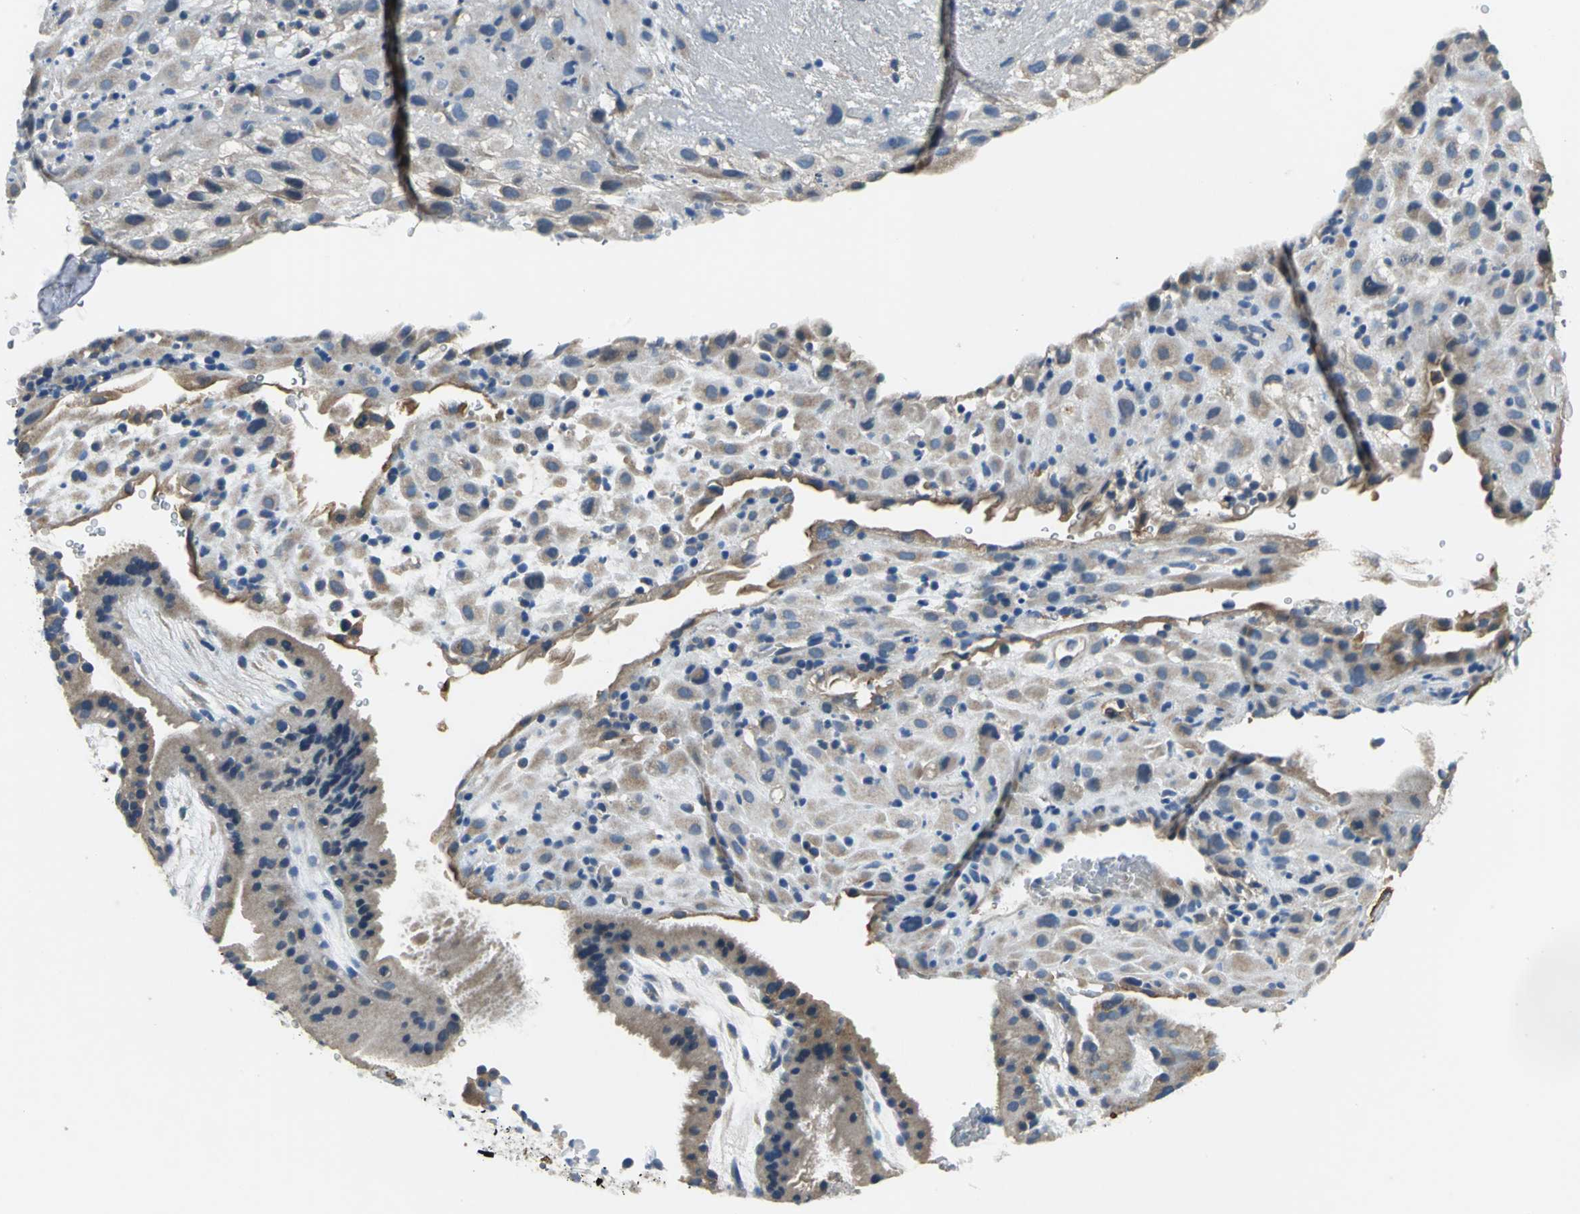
{"staining": {"intensity": "weak", "quantity": ">75%", "location": "cytoplasmic/membranous"}, "tissue": "placenta", "cell_type": "Decidual cells", "image_type": "normal", "snomed": [{"axis": "morphology", "description": "Normal tissue, NOS"}, {"axis": "topography", "description": "Placenta"}], "caption": "Protein analysis of normal placenta demonstrates weak cytoplasmic/membranous staining in approximately >75% of decidual cells. (DAB (3,3'-diaminobenzidine) IHC, brown staining for protein, blue staining for nuclei).", "gene": "SLC16A7", "patient": {"sex": "female", "age": 19}}